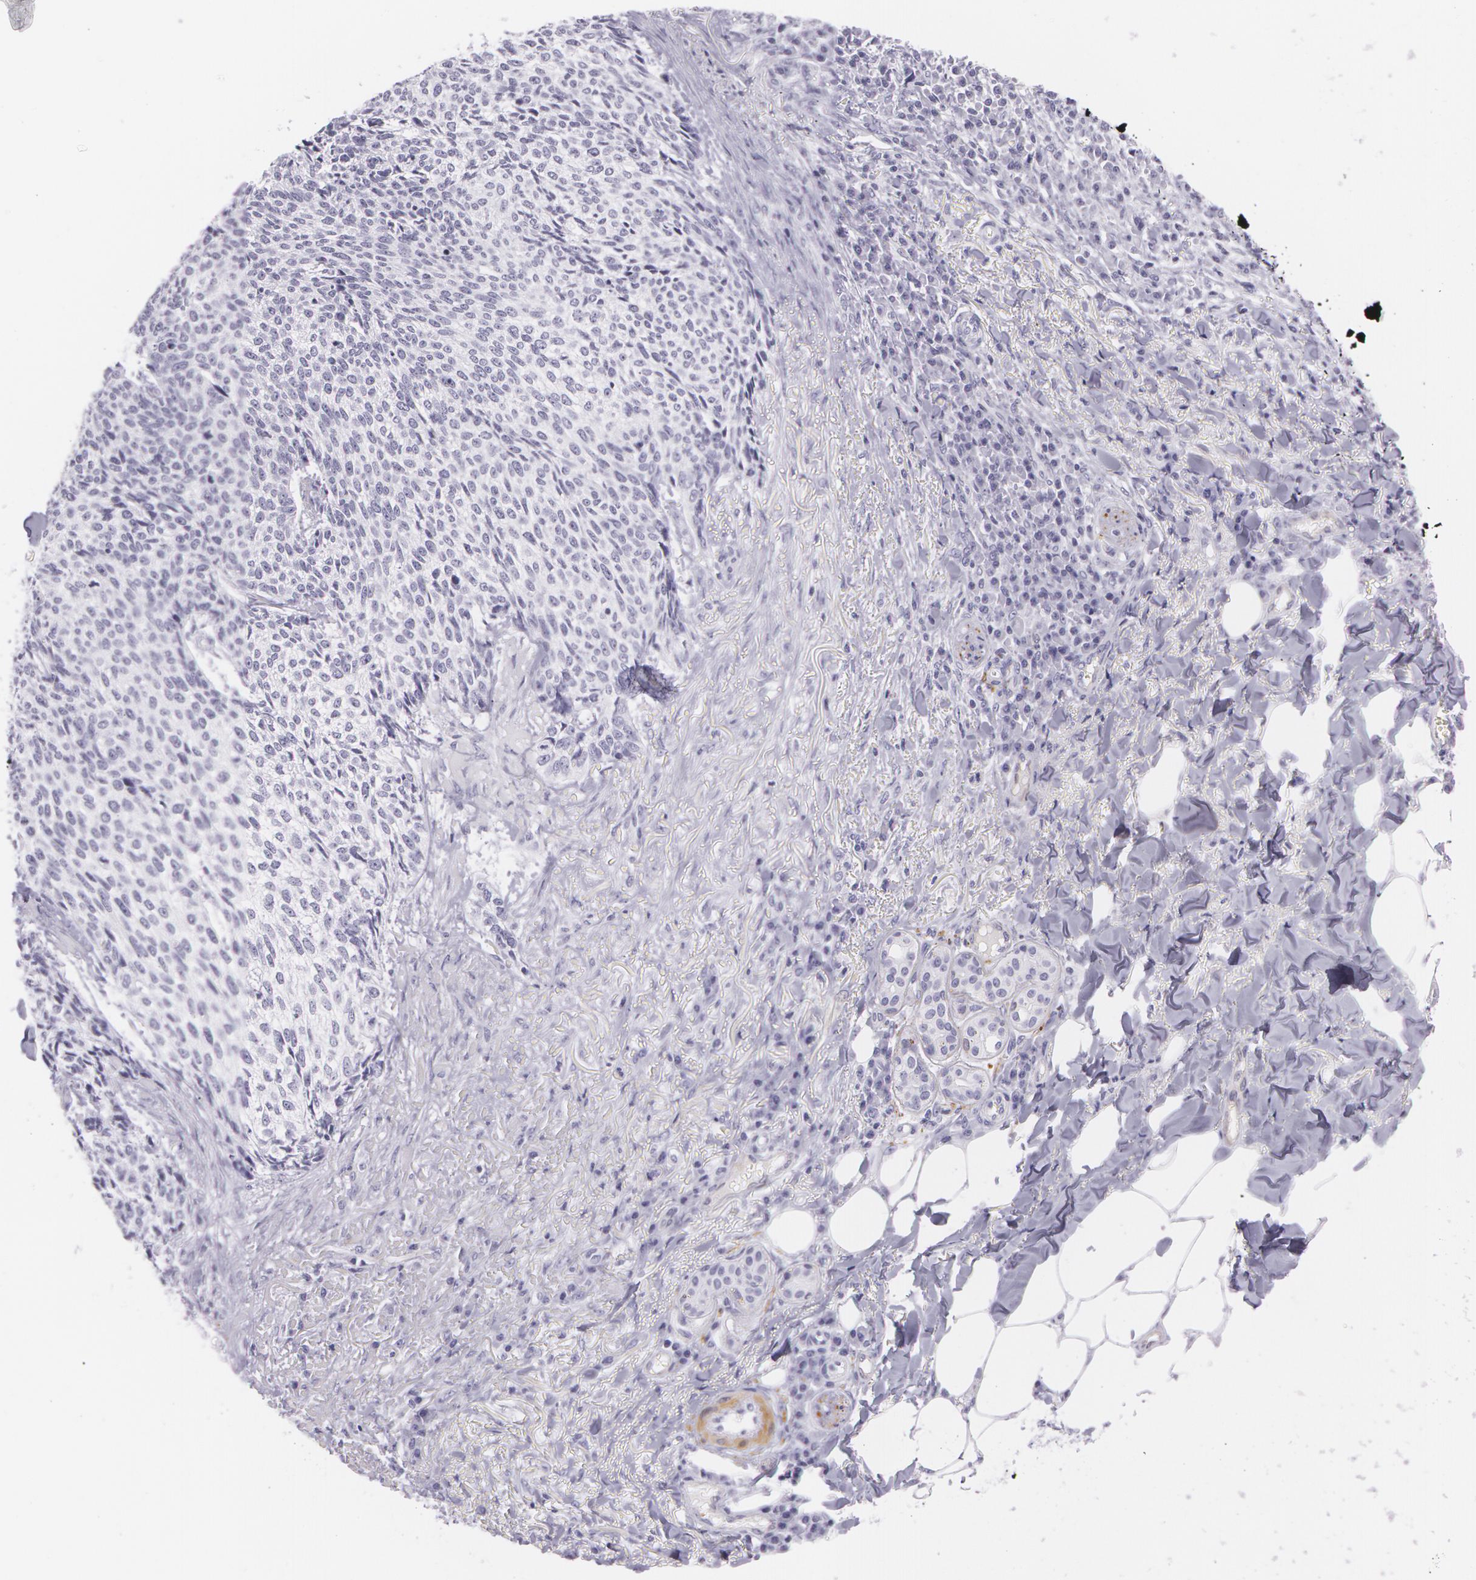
{"staining": {"intensity": "negative", "quantity": "none", "location": "none"}, "tissue": "skin cancer", "cell_type": "Tumor cells", "image_type": "cancer", "snomed": [{"axis": "morphology", "description": "Basal cell carcinoma"}, {"axis": "topography", "description": "Skin"}], "caption": "An immunohistochemistry (IHC) micrograph of skin cancer (basal cell carcinoma) is shown. There is no staining in tumor cells of skin cancer (basal cell carcinoma). Nuclei are stained in blue.", "gene": "SNCG", "patient": {"sex": "female", "age": 89}}